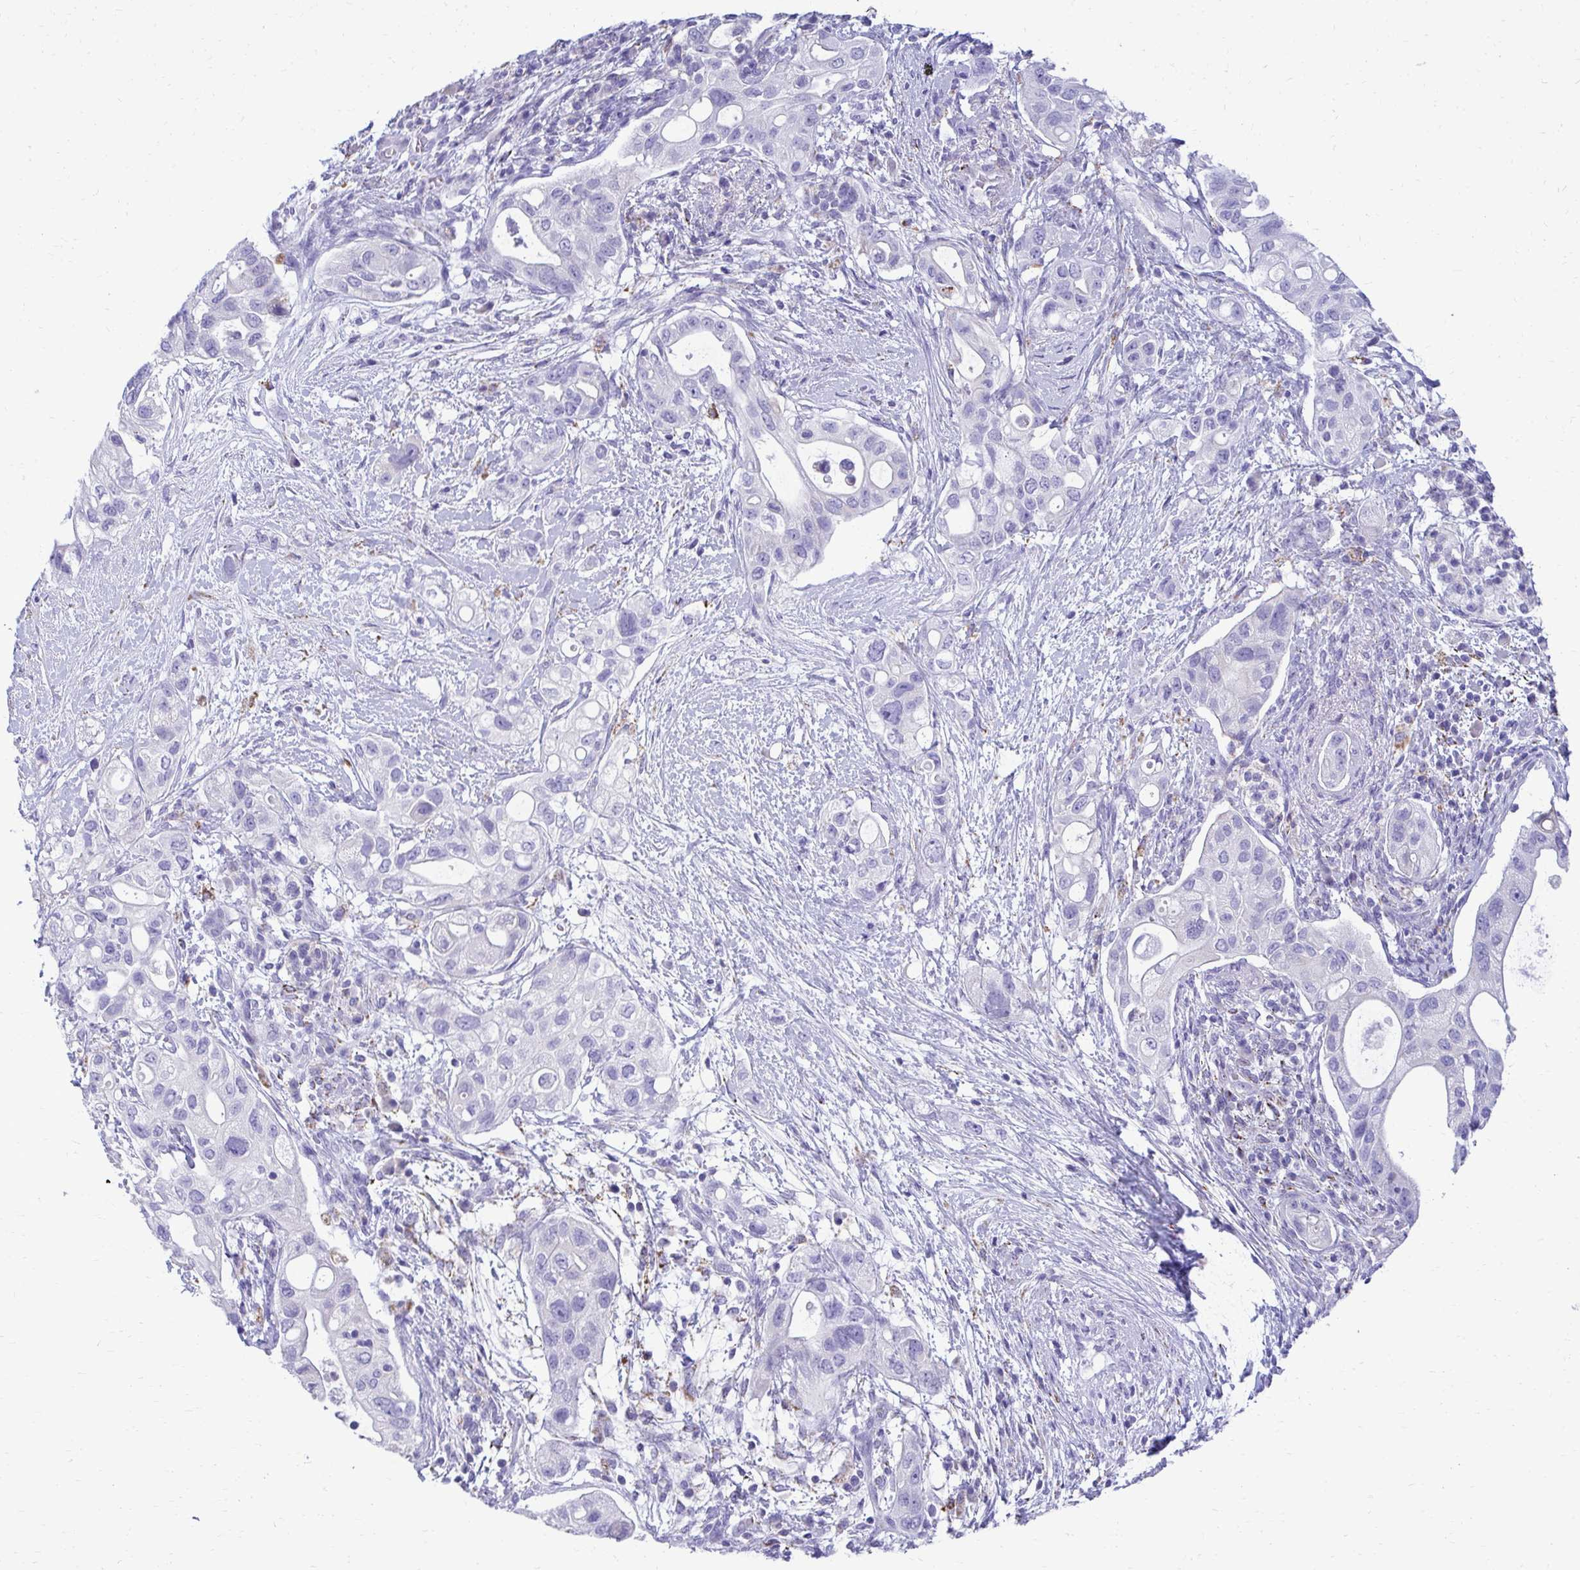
{"staining": {"intensity": "negative", "quantity": "none", "location": "none"}, "tissue": "pancreatic cancer", "cell_type": "Tumor cells", "image_type": "cancer", "snomed": [{"axis": "morphology", "description": "Adenocarcinoma, NOS"}, {"axis": "topography", "description": "Pancreas"}], "caption": "A photomicrograph of pancreatic cancer (adenocarcinoma) stained for a protein exhibits no brown staining in tumor cells.", "gene": "AIG1", "patient": {"sex": "female", "age": 72}}